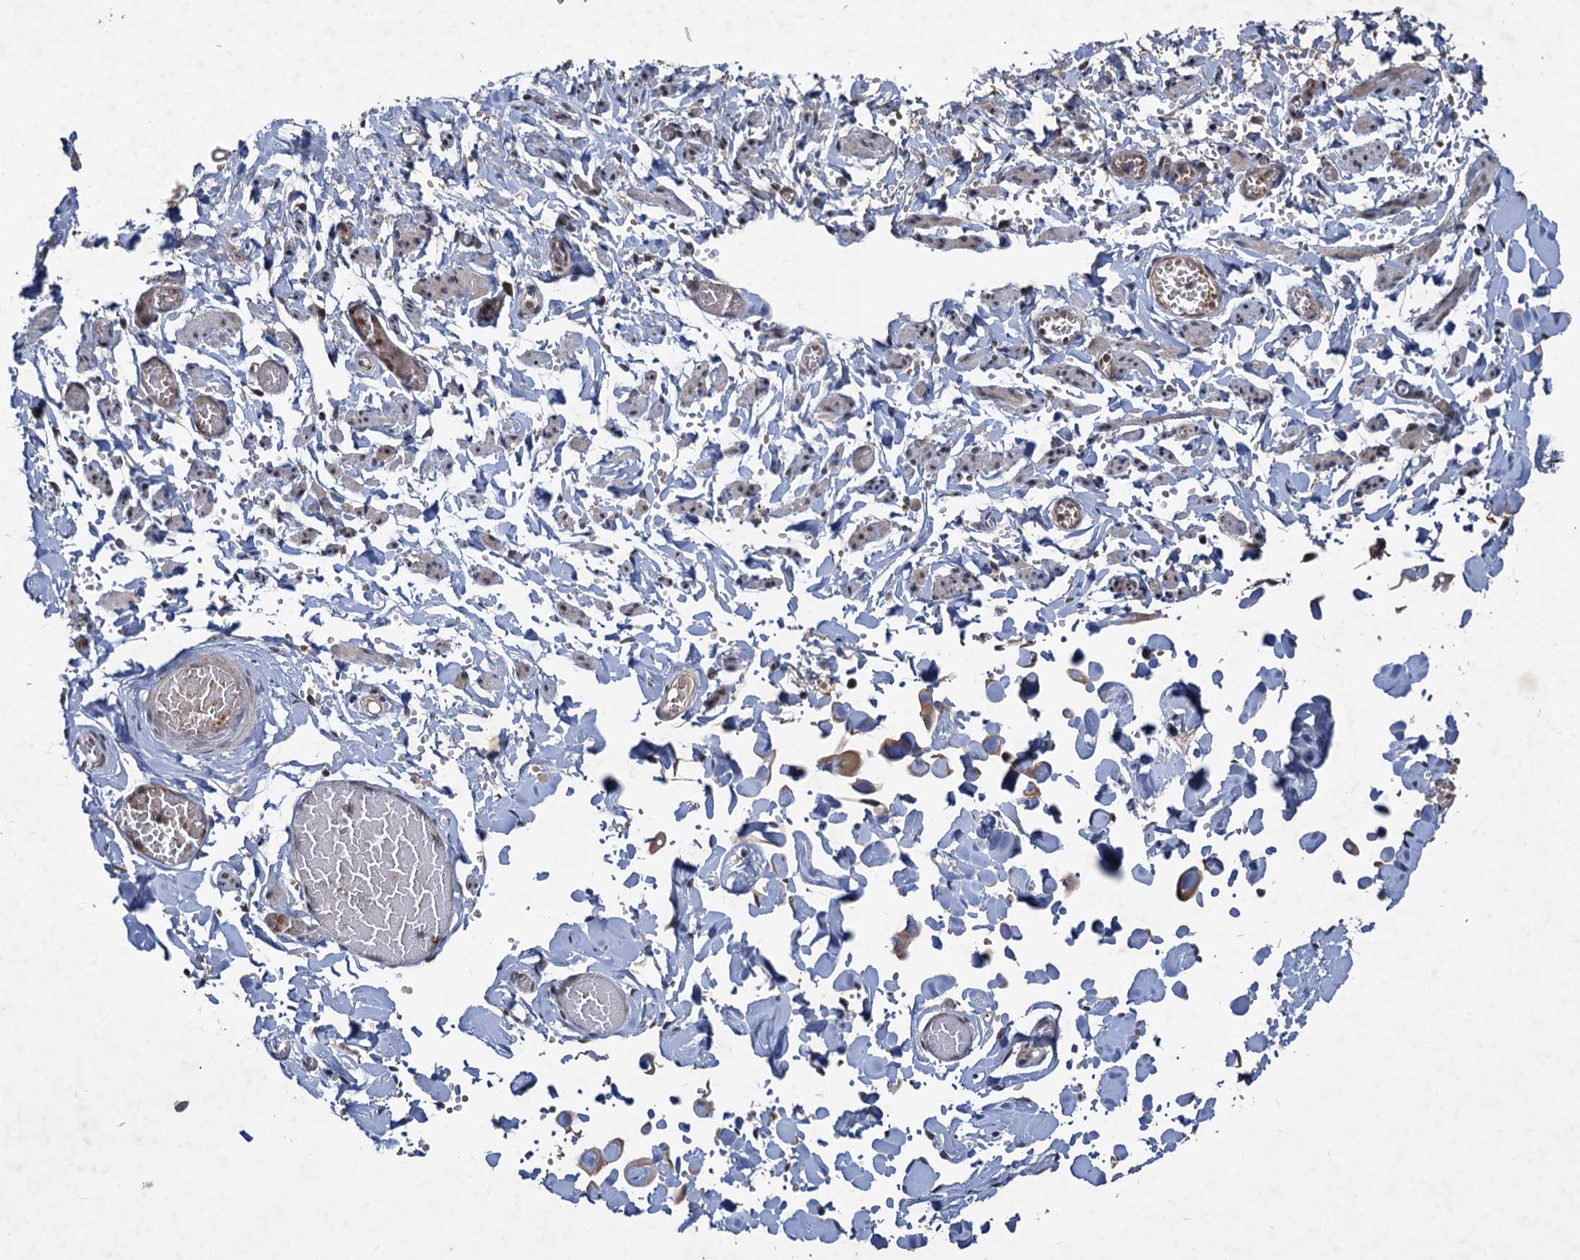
{"staining": {"intensity": "moderate", "quantity": ">75%", "location": "cytoplasmic/membranous"}, "tissue": "adipose tissue", "cell_type": "Adipocytes", "image_type": "normal", "snomed": [{"axis": "morphology", "description": "Normal tissue, NOS"}, {"axis": "topography", "description": "Vascular tissue"}, {"axis": "topography", "description": "Fallopian tube"}, {"axis": "topography", "description": "Ovary"}], "caption": "Adipocytes reveal moderate cytoplasmic/membranous positivity in approximately >75% of cells in benign adipose tissue. (DAB IHC with brightfield microscopy, high magnification).", "gene": "REP15", "patient": {"sex": "female", "age": 67}}